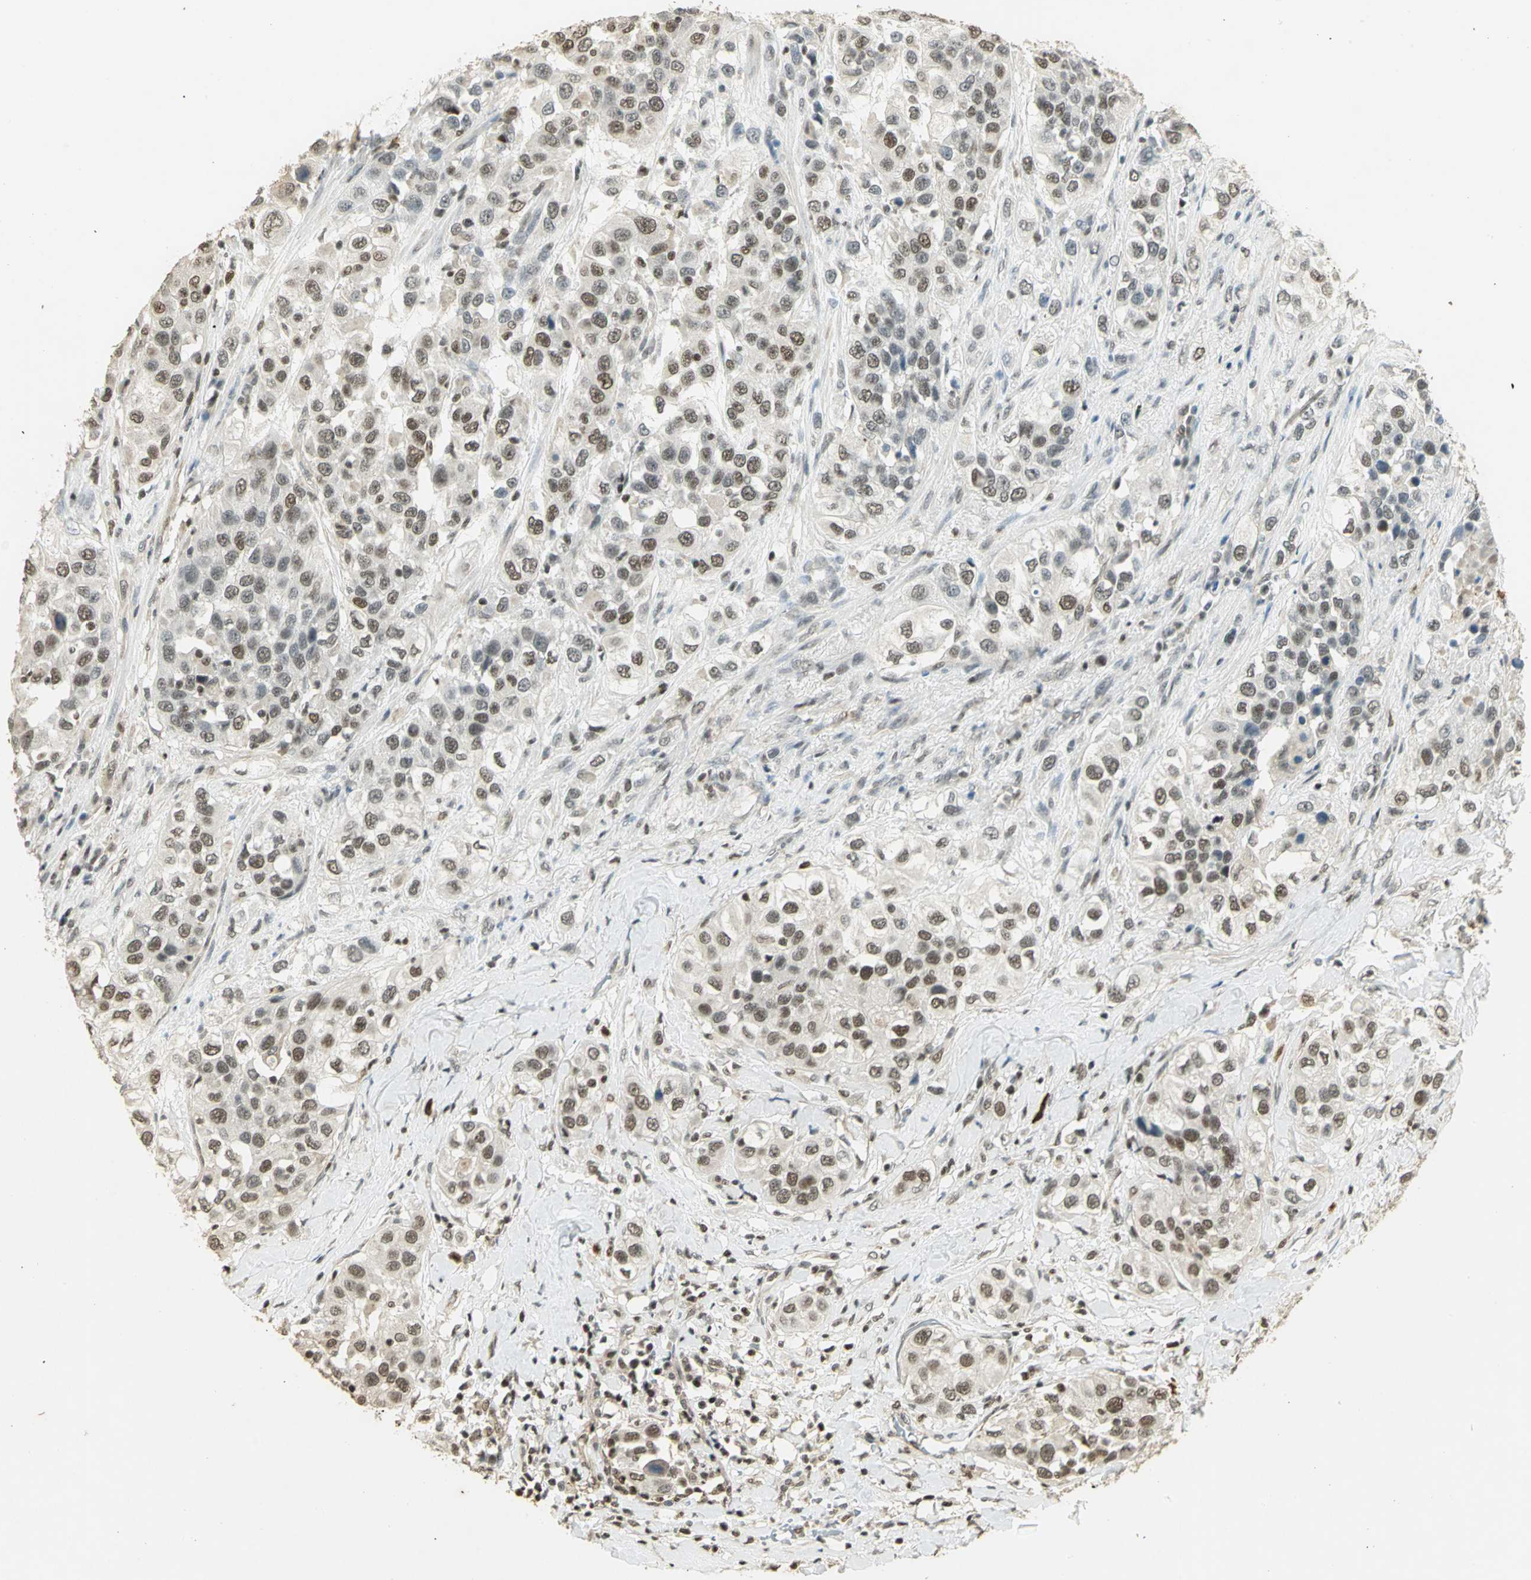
{"staining": {"intensity": "moderate", "quantity": ">75%", "location": "nuclear"}, "tissue": "urothelial cancer", "cell_type": "Tumor cells", "image_type": "cancer", "snomed": [{"axis": "morphology", "description": "Urothelial carcinoma, High grade"}, {"axis": "topography", "description": "Urinary bladder"}], "caption": "Urothelial cancer tissue demonstrates moderate nuclear expression in about >75% of tumor cells, visualized by immunohistochemistry.", "gene": "ELF1", "patient": {"sex": "female", "age": 80}}